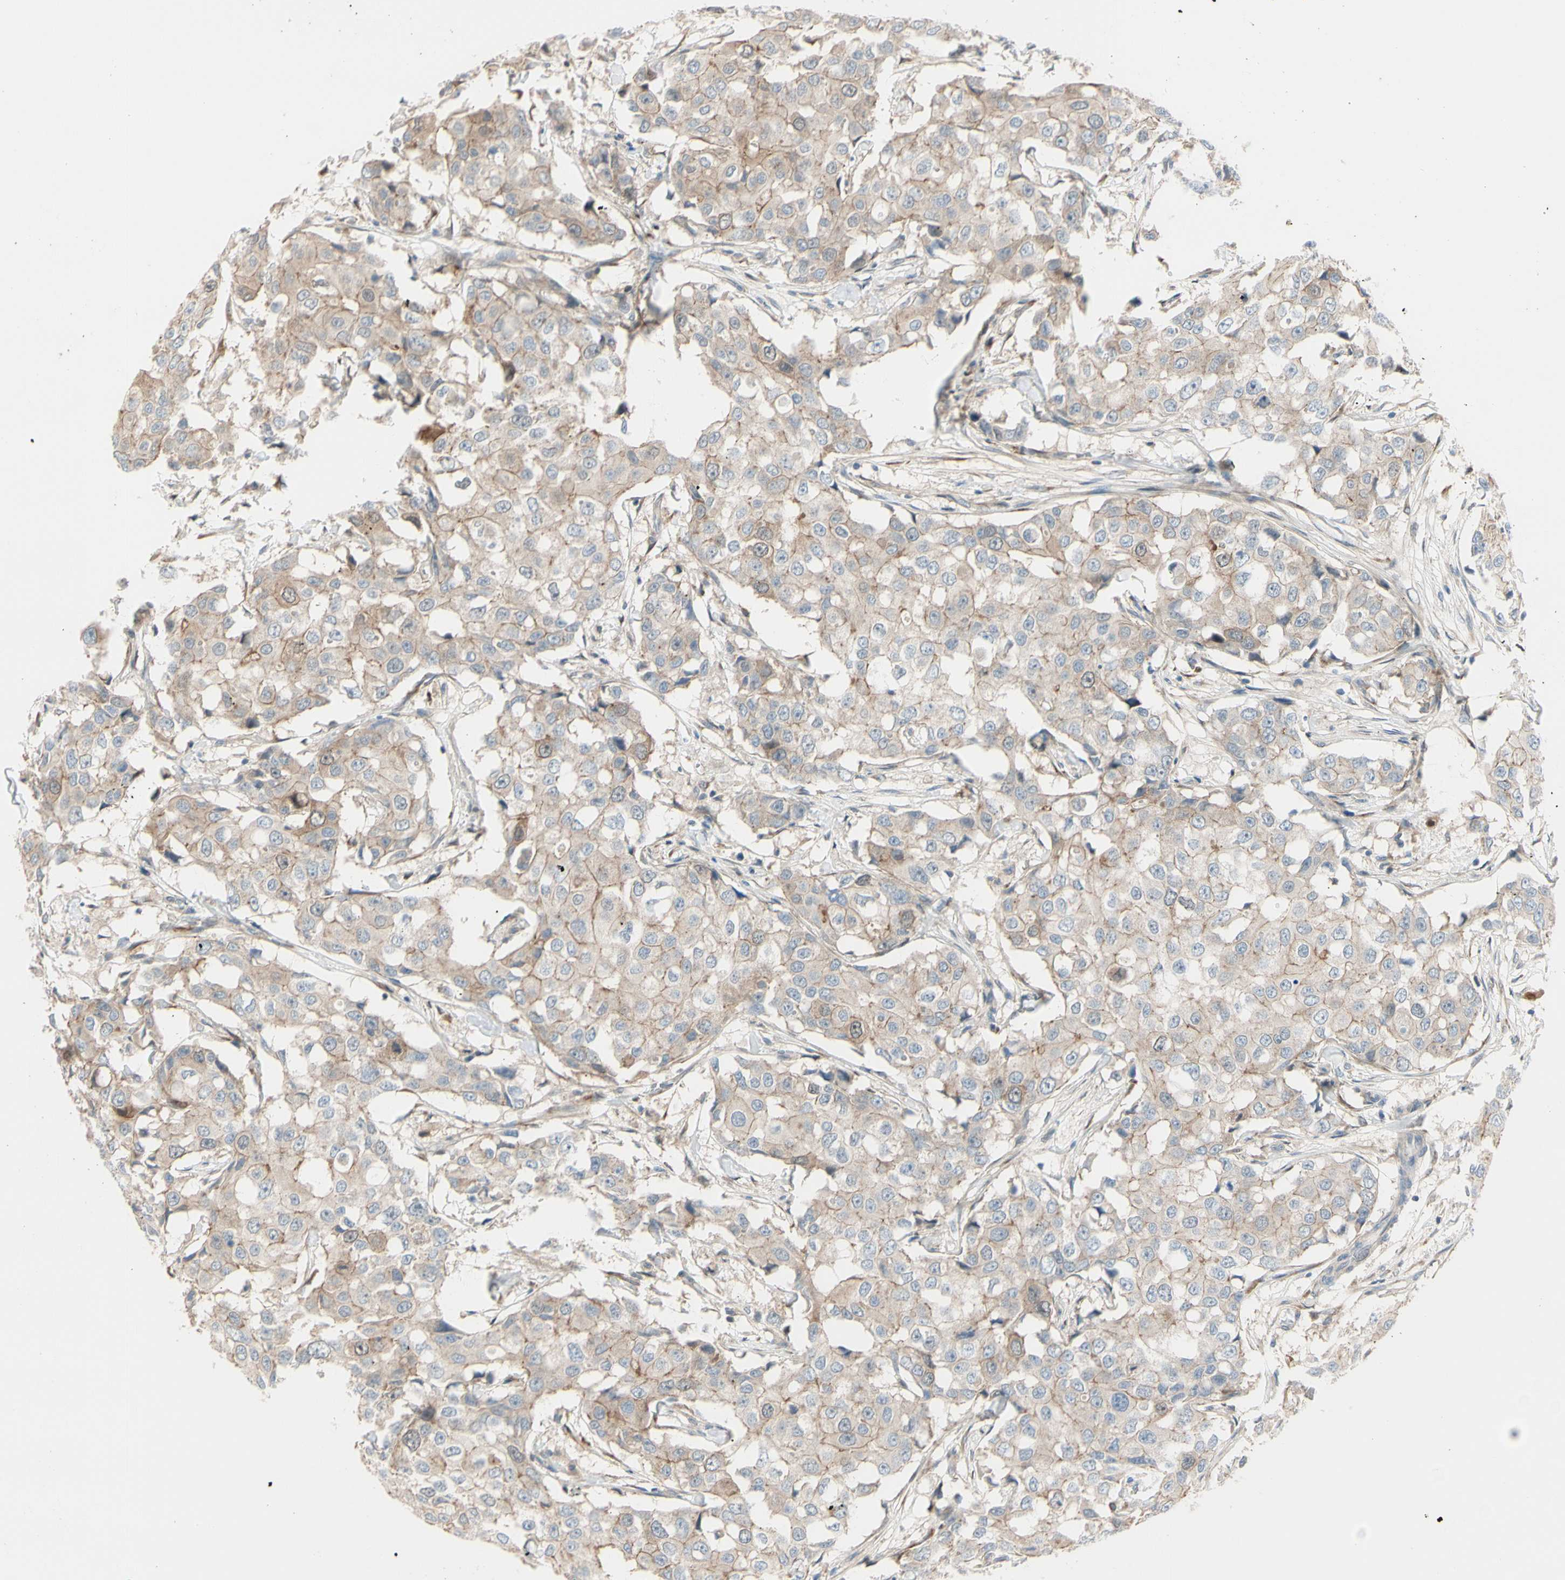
{"staining": {"intensity": "weak", "quantity": ">75%", "location": "cytoplasmic/membranous"}, "tissue": "breast cancer", "cell_type": "Tumor cells", "image_type": "cancer", "snomed": [{"axis": "morphology", "description": "Duct carcinoma"}, {"axis": "topography", "description": "Breast"}], "caption": "High-power microscopy captured an immunohistochemistry photomicrograph of invasive ductal carcinoma (breast), revealing weak cytoplasmic/membranous positivity in approximately >75% of tumor cells.", "gene": "PTTG1", "patient": {"sex": "female", "age": 27}}